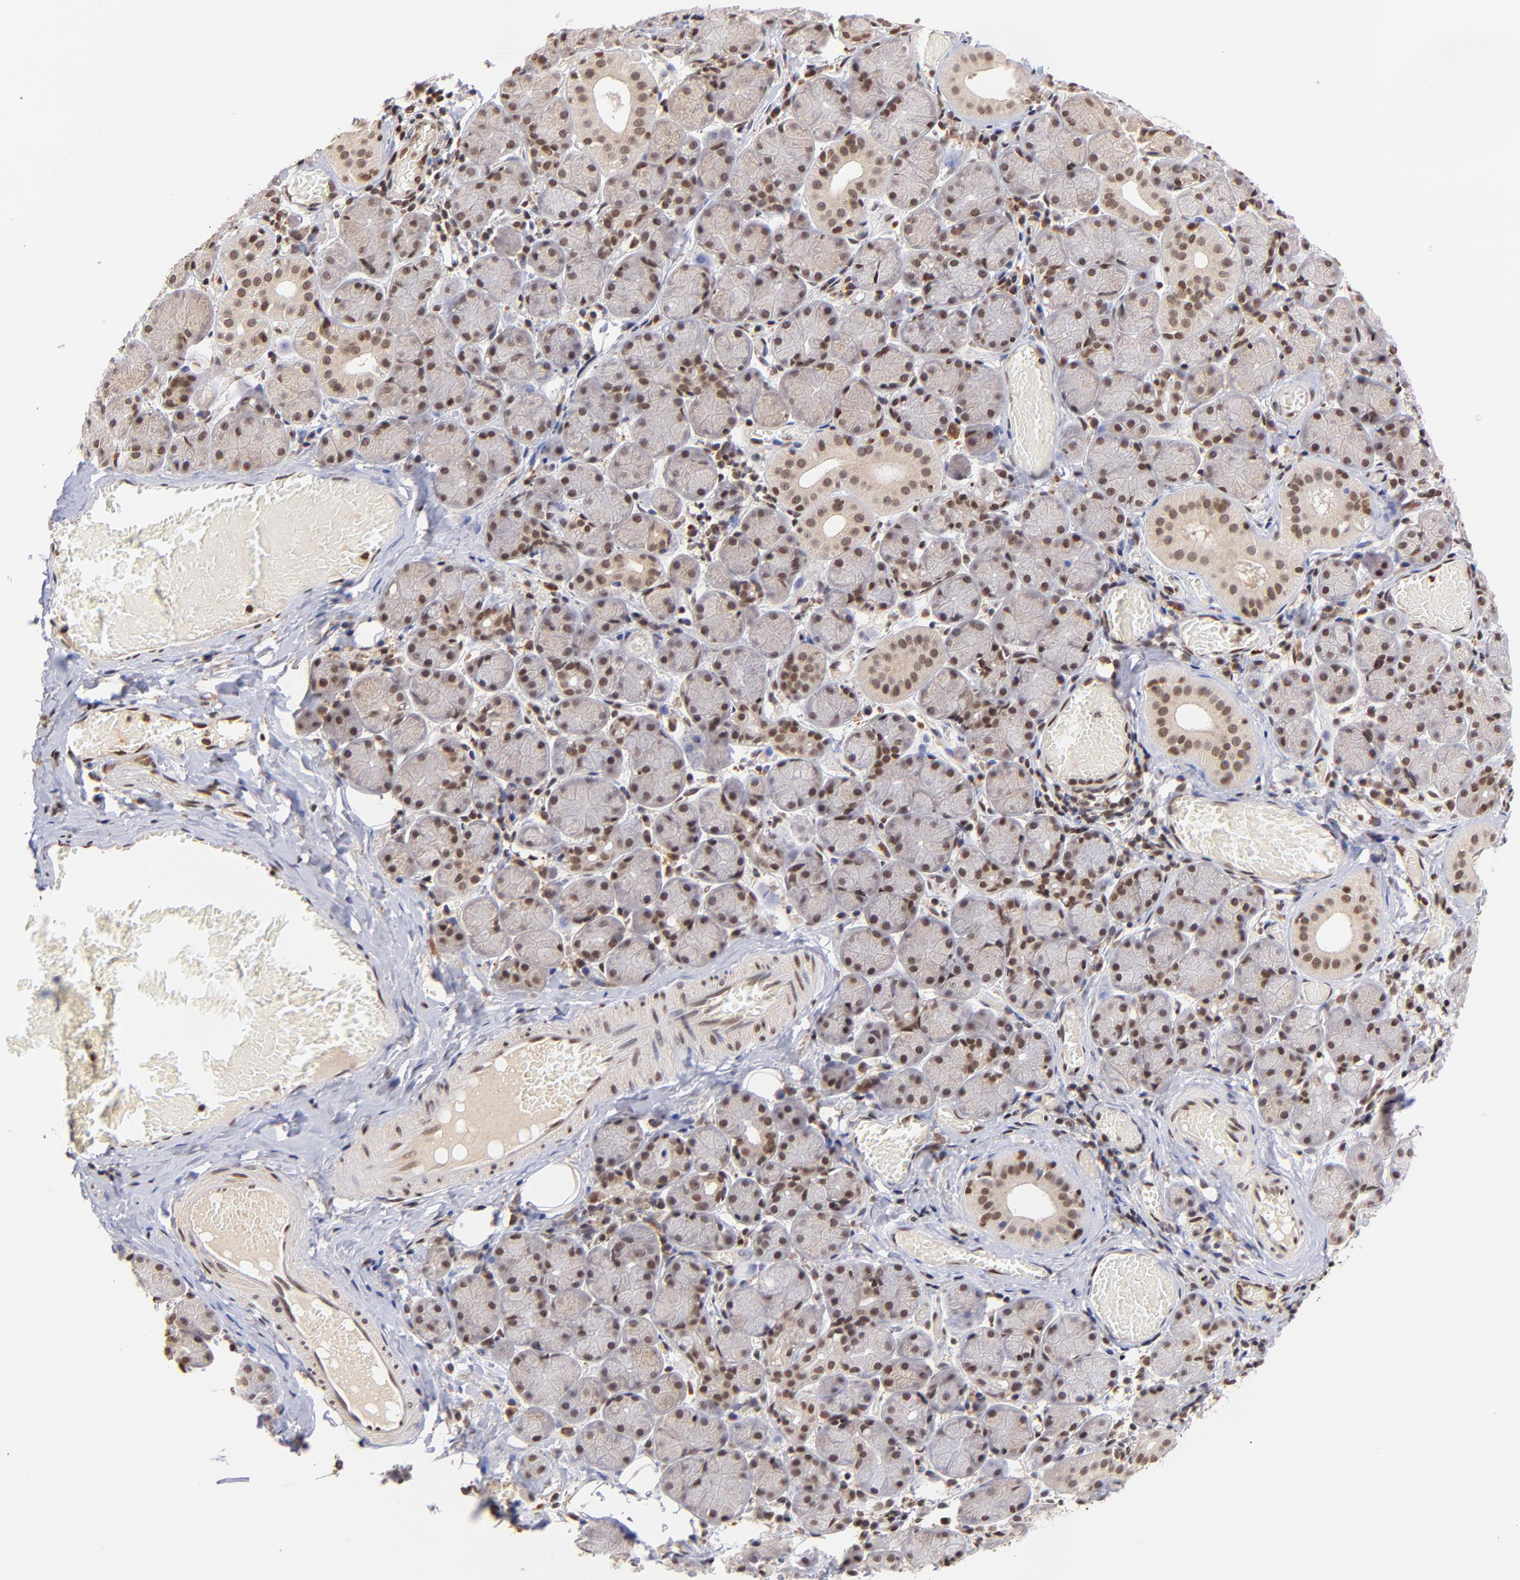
{"staining": {"intensity": "moderate", "quantity": "25%-75%", "location": "nuclear"}, "tissue": "salivary gland", "cell_type": "Glandular cells", "image_type": "normal", "snomed": [{"axis": "morphology", "description": "Normal tissue, NOS"}, {"axis": "topography", "description": "Salivary gland"}], "caption": "Salivary gland stained for a protein displays moderate nuclear positivity in glandular cells. (DAB IHC with brightfield microscopy, high magnification).", "gene": "WDR25", "patient": {"sex": "female", "age": 24}}